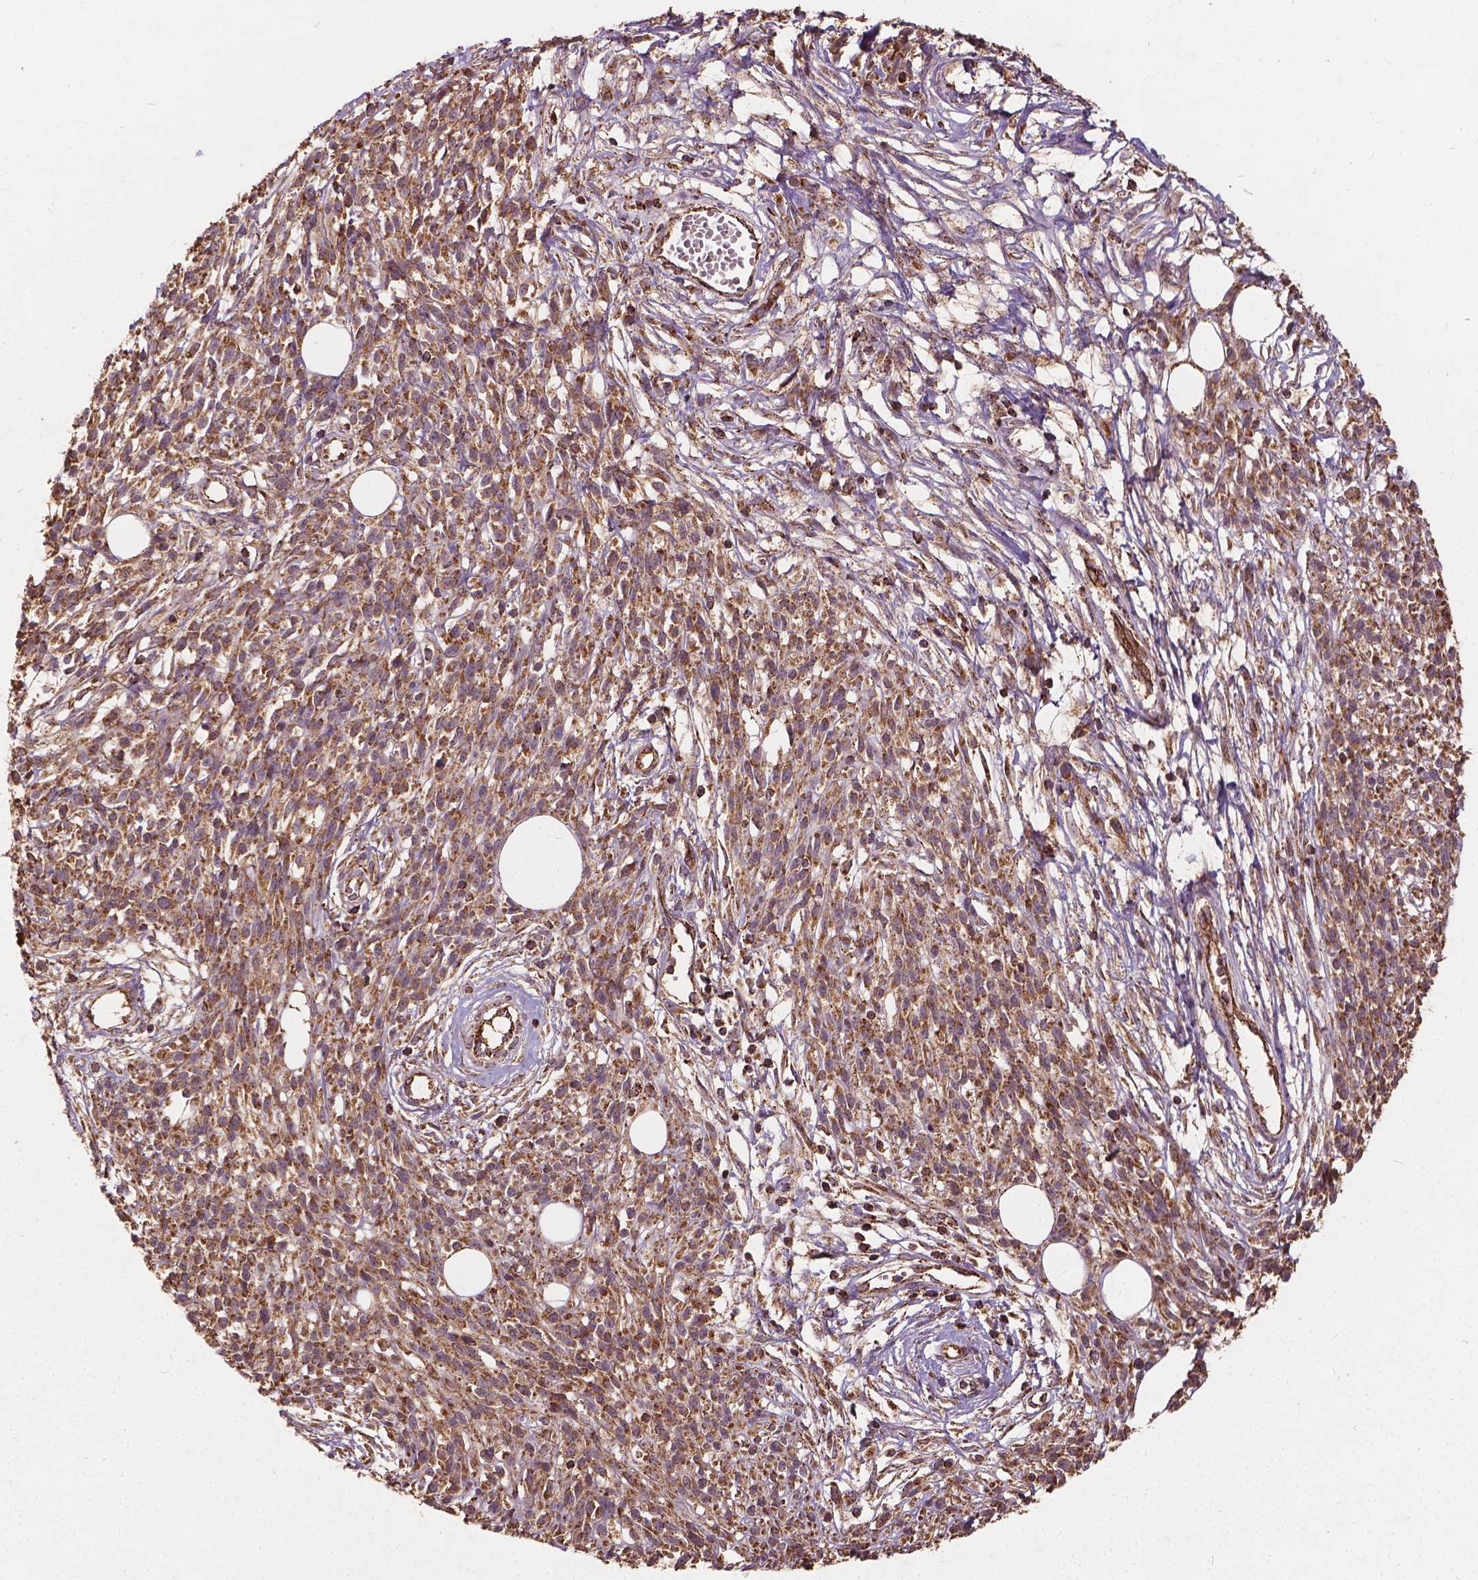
{"staining": {"intensity": "moderate", "quantity": ">75%", "location": "cytoplasmic/membranous"}, "tissue": "melanoma", "cell_type": "Tumor cells", "image_type": "cancer", "snomed": [{"axis": "morphology", "description": "Malignant melanoma, NOS"}, {"axis": "topography", "description": "Skin"}, {"axis": "topography", "description": "Skin of trunk"}], "caption": "High-power microscopy captured an IHC photomicrograph of malignant melanoma, revealing moderate cytoplasmic/membranous positivity in about >75% of tumor cells. The staining was performed using DAB, with brown indicating positive protein expression. Nuclei are stained blue with hematoxylin.", "gene": "UBXN2A", "patient": {"sex": "male", "age": 74}}